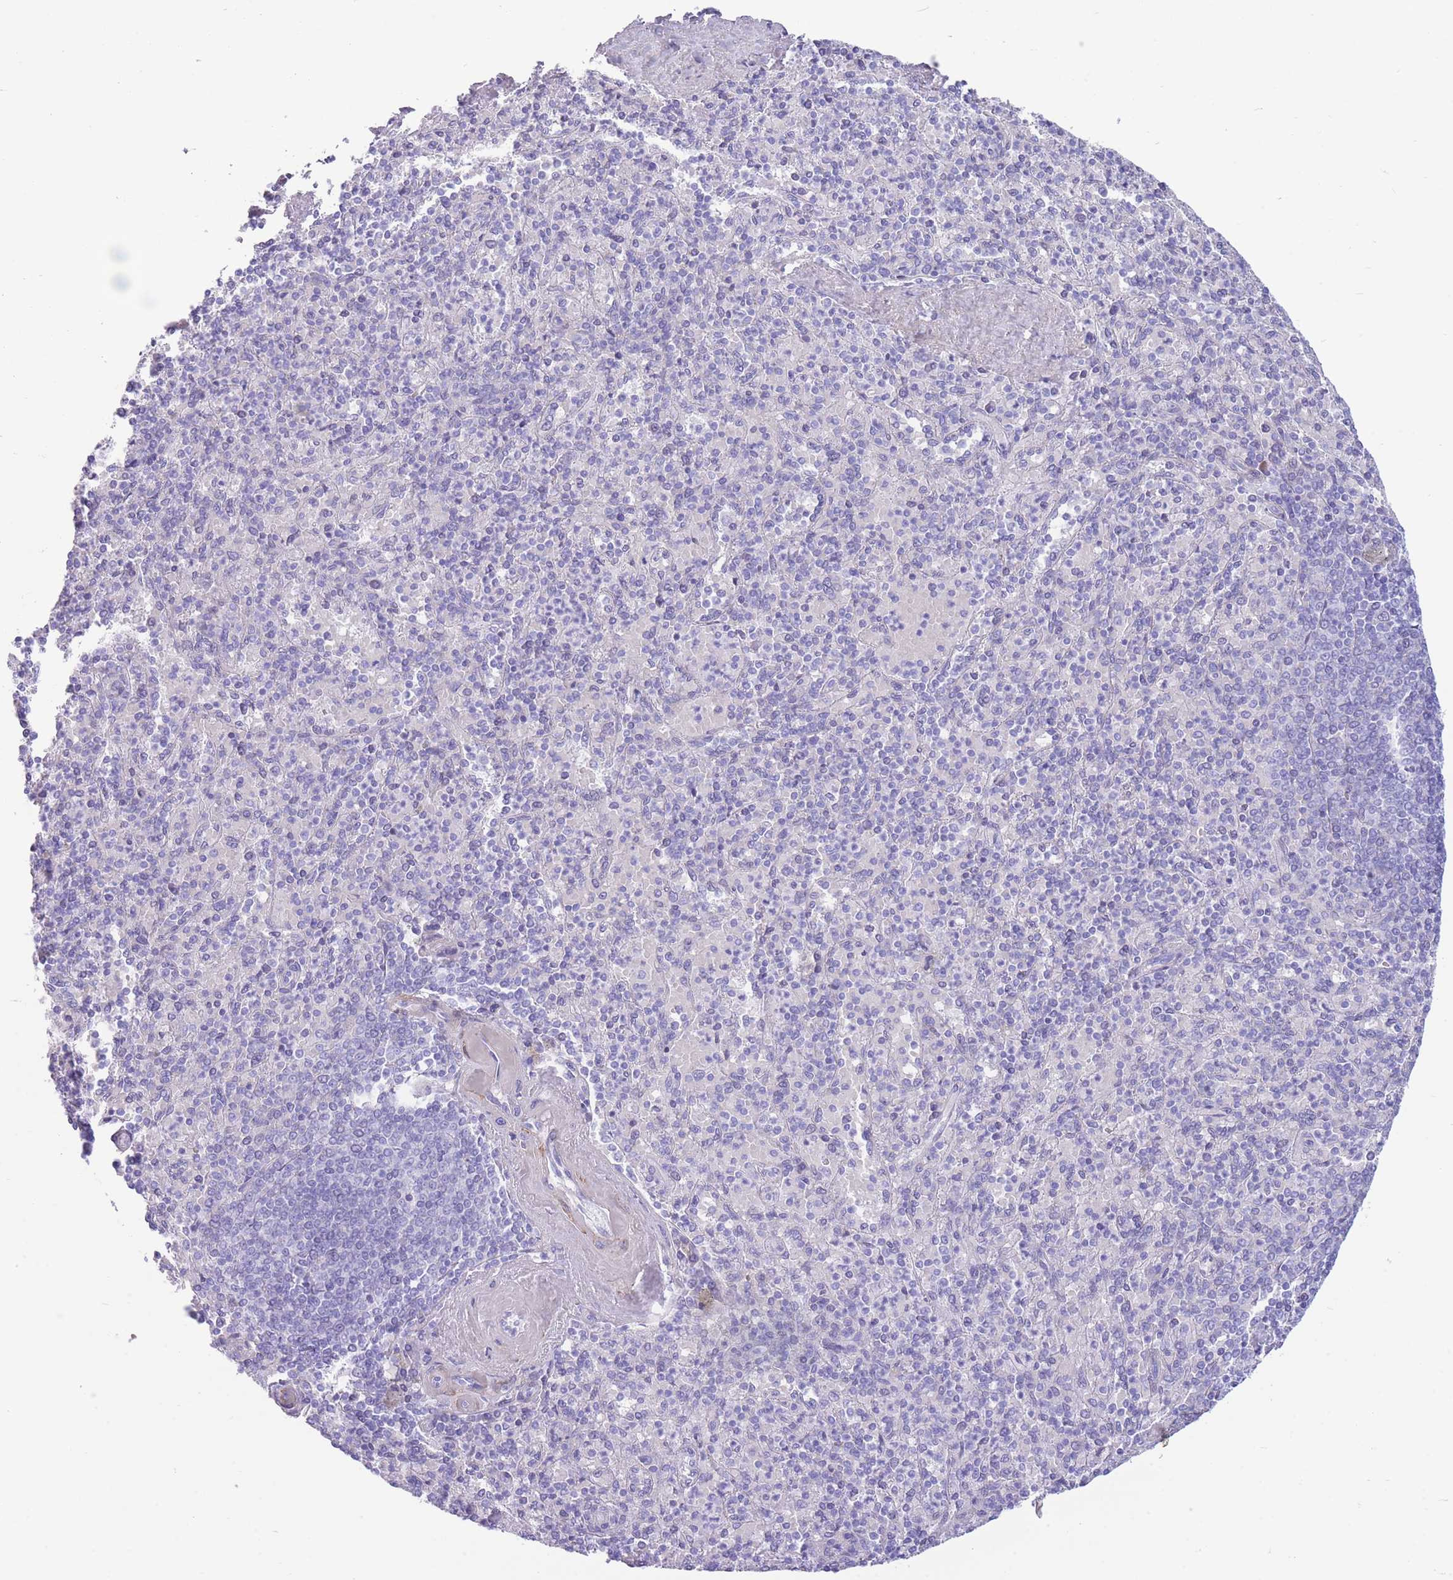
{"staining": {"intensity": "negative", "quantity": "none", "location": "none"}, "tissue": "spleen", "cell_type": "Cells in red pulp", "image_type": "normal", "snomed": [{"axis": "morphology", "description": "Normal tissue, NOS"}, {"axis": "topography", "description": "Spleen"}], "caption": "DAB (3,3'-diaminobenzidine) immunohistochemical staining of normal spleen shows no significant expression in cells in red pulp.", "gene": "VWA8", "patient": {"sex": "male", "age": 82}}